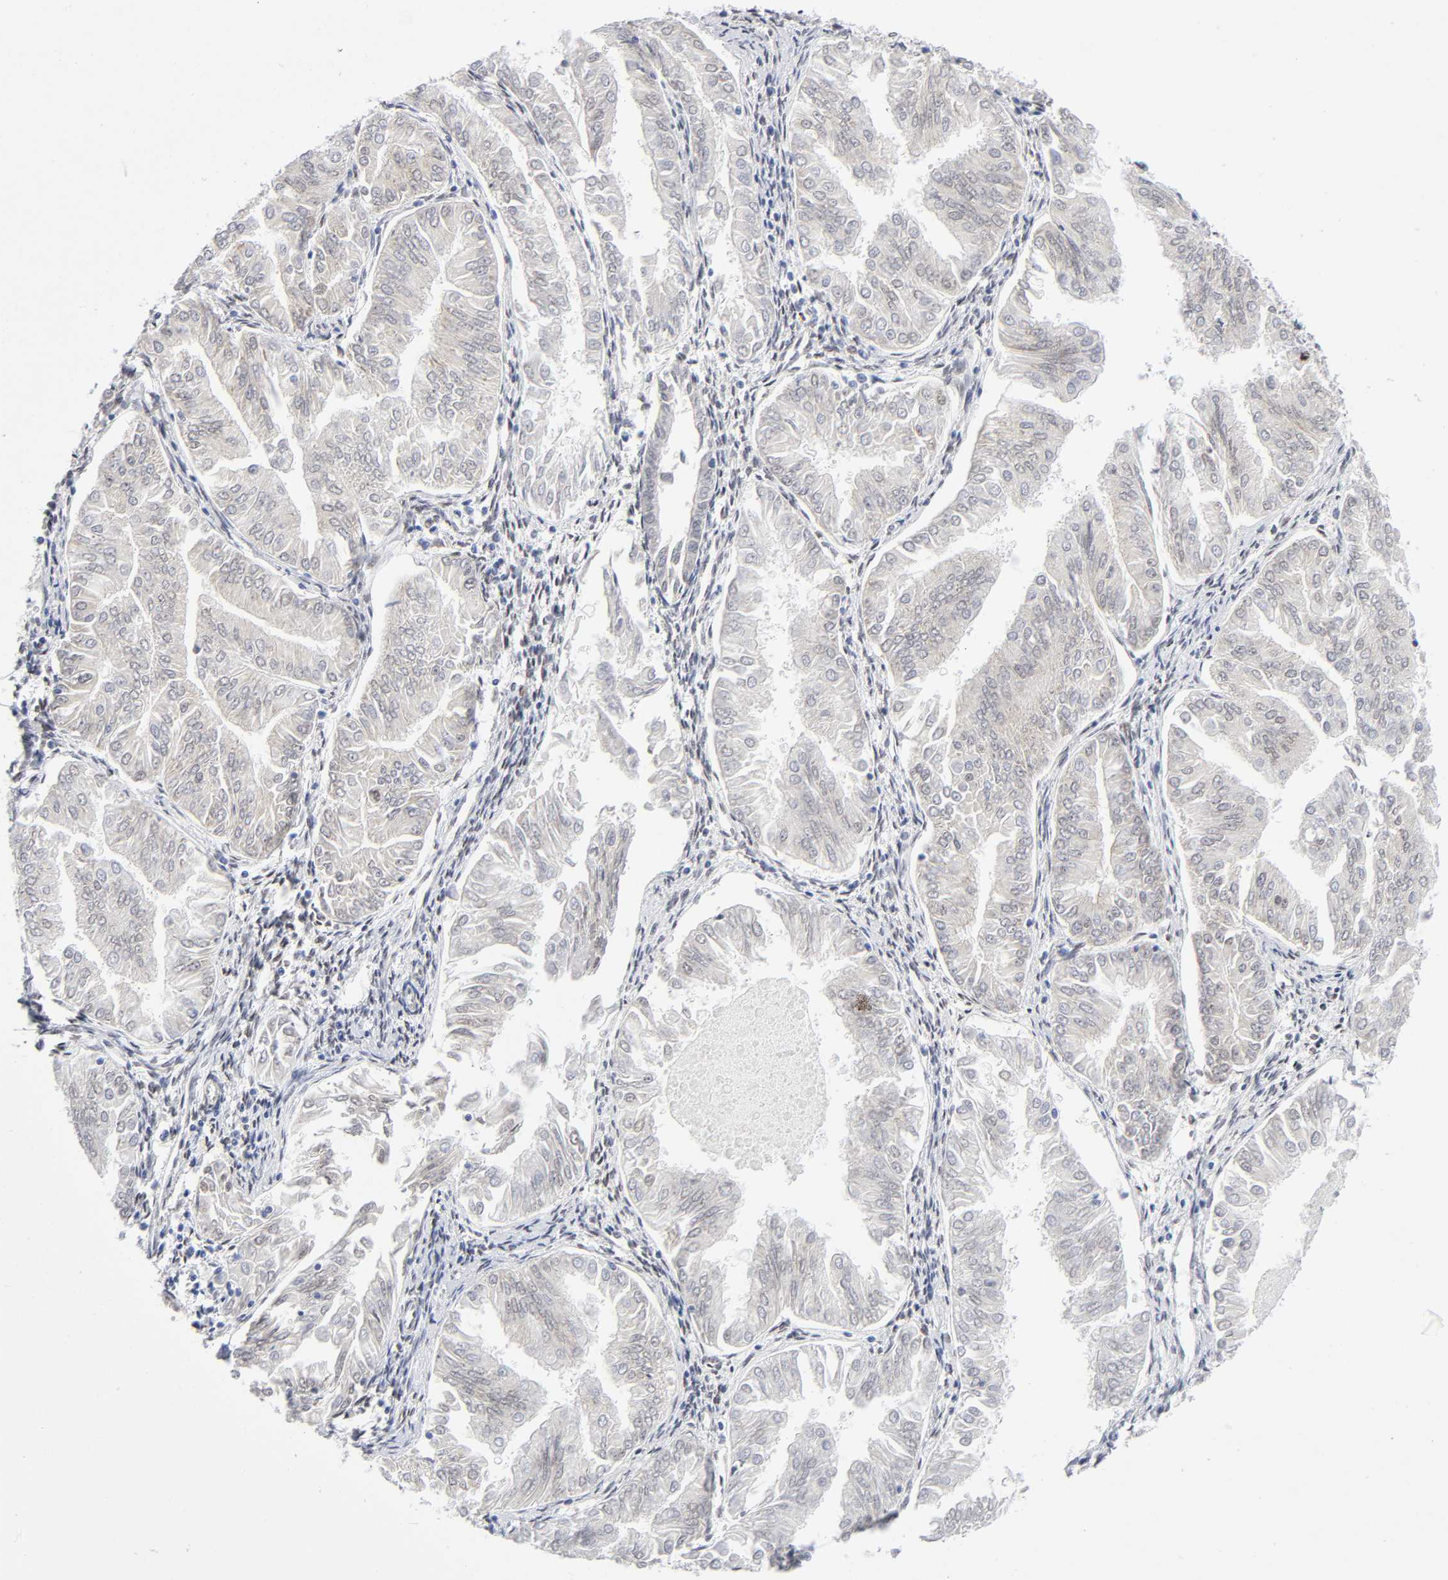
{"staining": {"intensity": "negative", "quantity": "none", "location": "none"}, "tissue": "endometrial cancer", "cell_type": "Tumor cells", "image_type": "cancer", "snomed": [{"axis": "morphology", "description": "Adenocarcinoma, NOS"}, {"axis": "topography", "description": "Endometrium"}], "caption": "The photomicrograph demonstrates no staining of tumor cells in endometrial cancer.", "gene": "NFIC", "patient": {"sex": "female", "age": 53}}